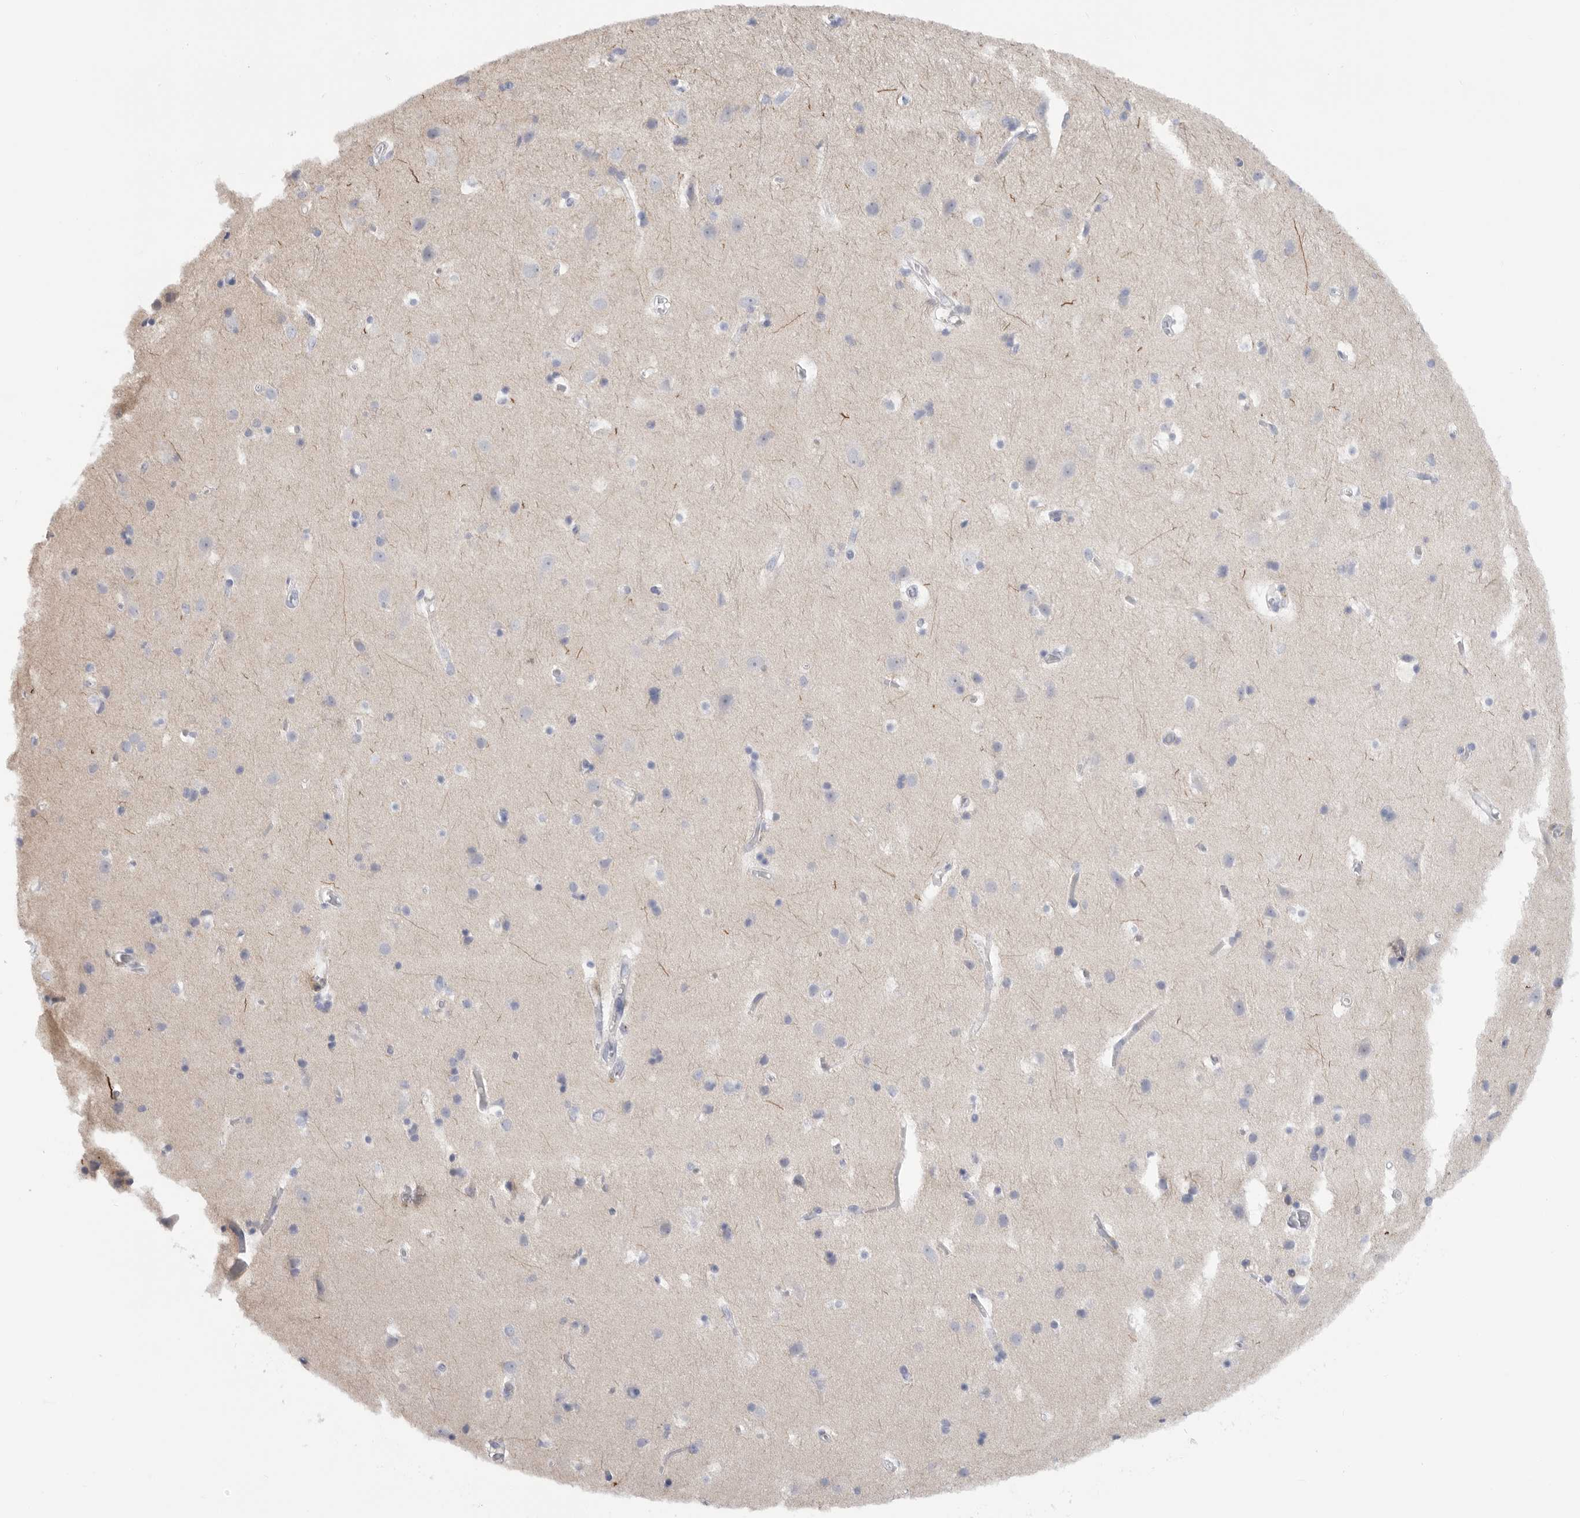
{"staining": {"intensity": "negative", "quantity": "none", "location": "none"}, "tissue": "cerebral cortex", "cell_type": "Endothelial cells", "image_type": "normal", "snomed": [{"axis": "morphology", "description": "Normal tissue, NOS"}, {"axis": "topography", "description": "Cerebral cortex"}], "caption": "High power microscopy micrograph of an immunohistochemistry micrograph of normal cerebral cortex, revealing no significant expression in endothelial cells. (Brightfield microscopy of DAB immunohistochemistry at high magnification).", "gene": "MTFR1L", "patient": {"sex": "male", "age": 54}}